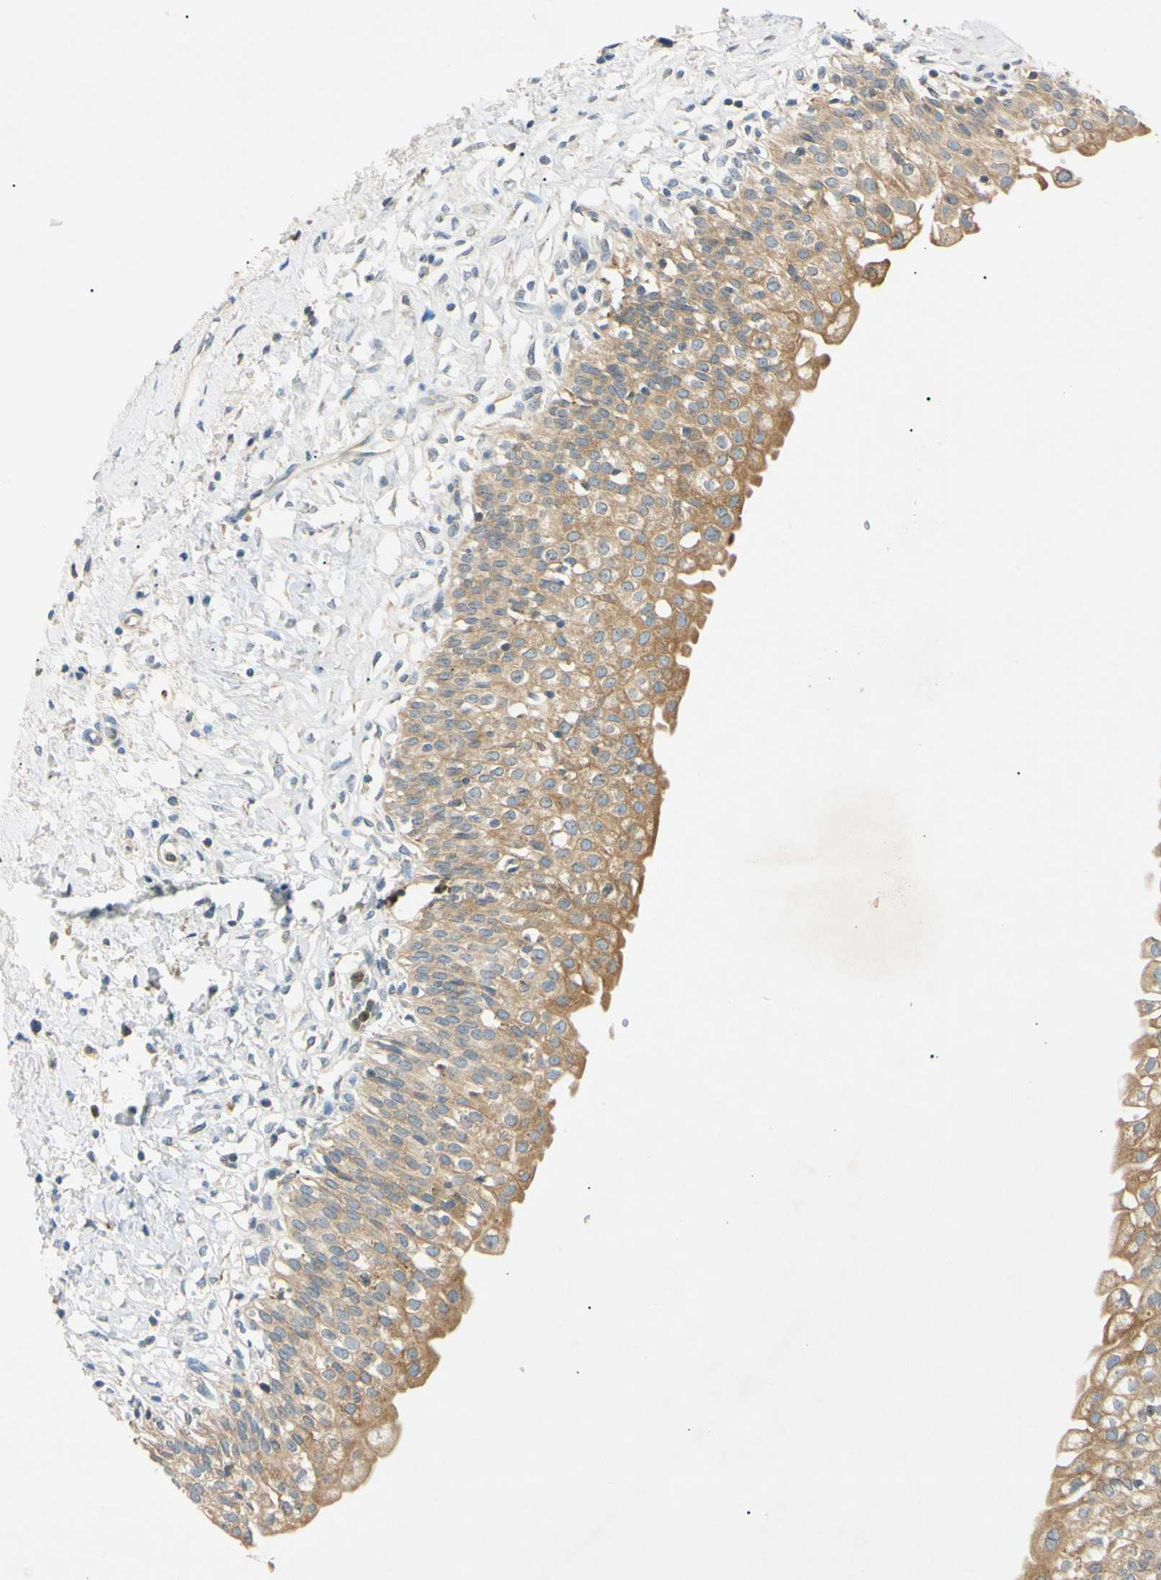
{"staining": {"intensity": "moderate", "quantity": ">75%", "location": "cytoplasmic/membranous"}, "tissue": "urinary bladder", "cell_type": "Urothelial cells", "image_type": "normal", "snomed": [{"axis": "morphology", "description": "Normal tissue, NOS"}, {"axis": "topography", "description": "Urinary bladder"}], "caption": "There is medium levels of moderate cytoplasmic/membranous expression in urothelial cells of normal urinary bladder, as demonstrated by immunohistochemical staining (brown color).", "gene": "DNAJB12", "patient": {"sex": "male", "age": 55}}